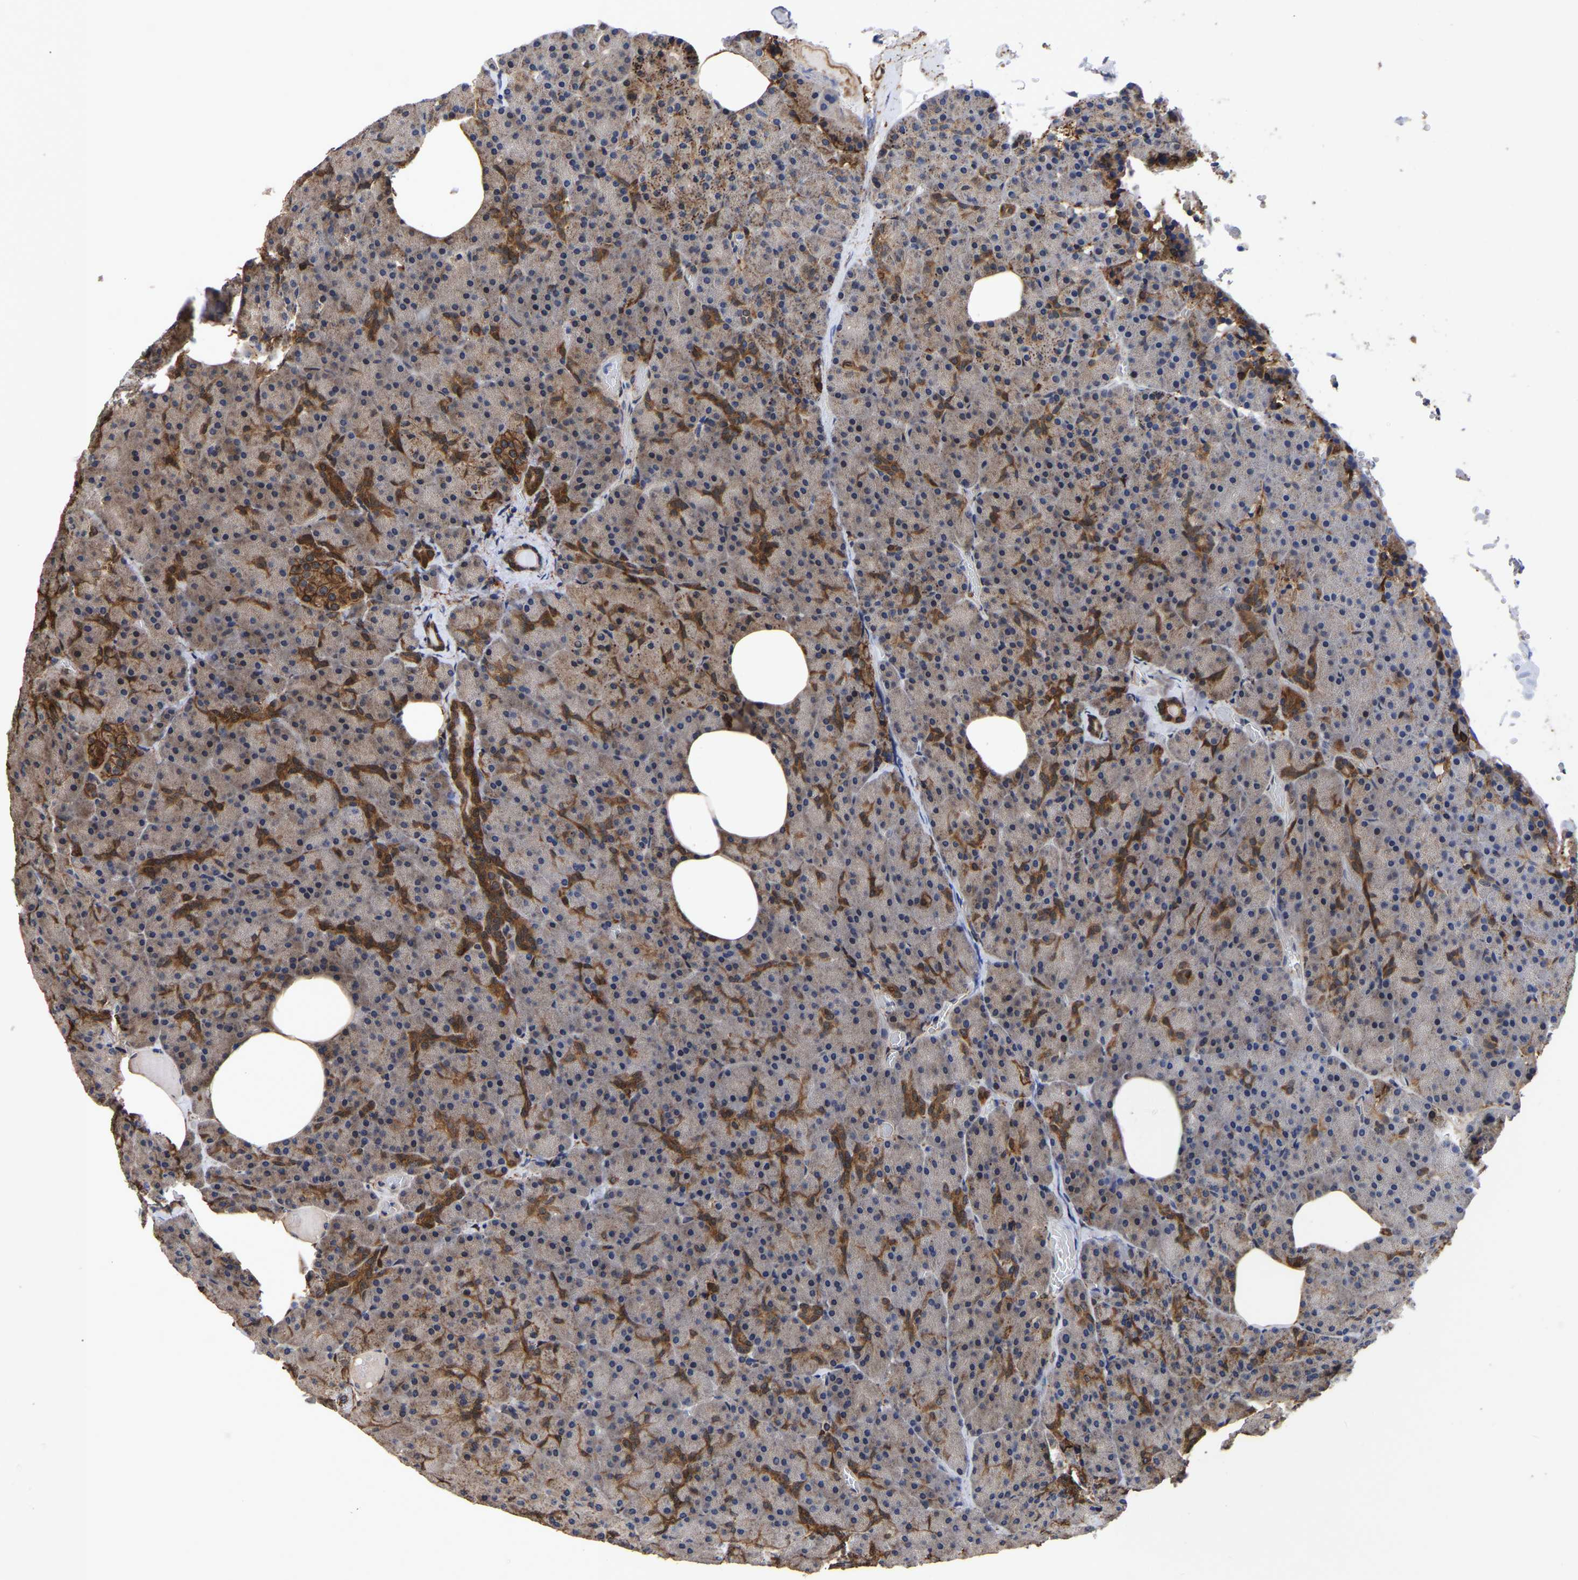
{"staining": {"intensity": "strong", "quantity": "<25%", "location": "cytoplasmic/membranous"}, "tissue": "pancreas", "cell_type": "Exocrine glandular cells", "image_type": "normal", "snomed": [{"axis": "morphology", "description": "Normal tissue, NOS"}, {"axis": "morphology", "description": "Carcinoid, malignant, NOS"}, {"axis": "topography", "description": "Pancreas"}], "caption": "Normal pancreas demonstrates strong cytoplasmic/membranous positivity in about <25% of exocrine glandular cells, visualized by immunohistochemistry.", "gene": "LIF", "patient": {"sex": "female", "age": 35}}